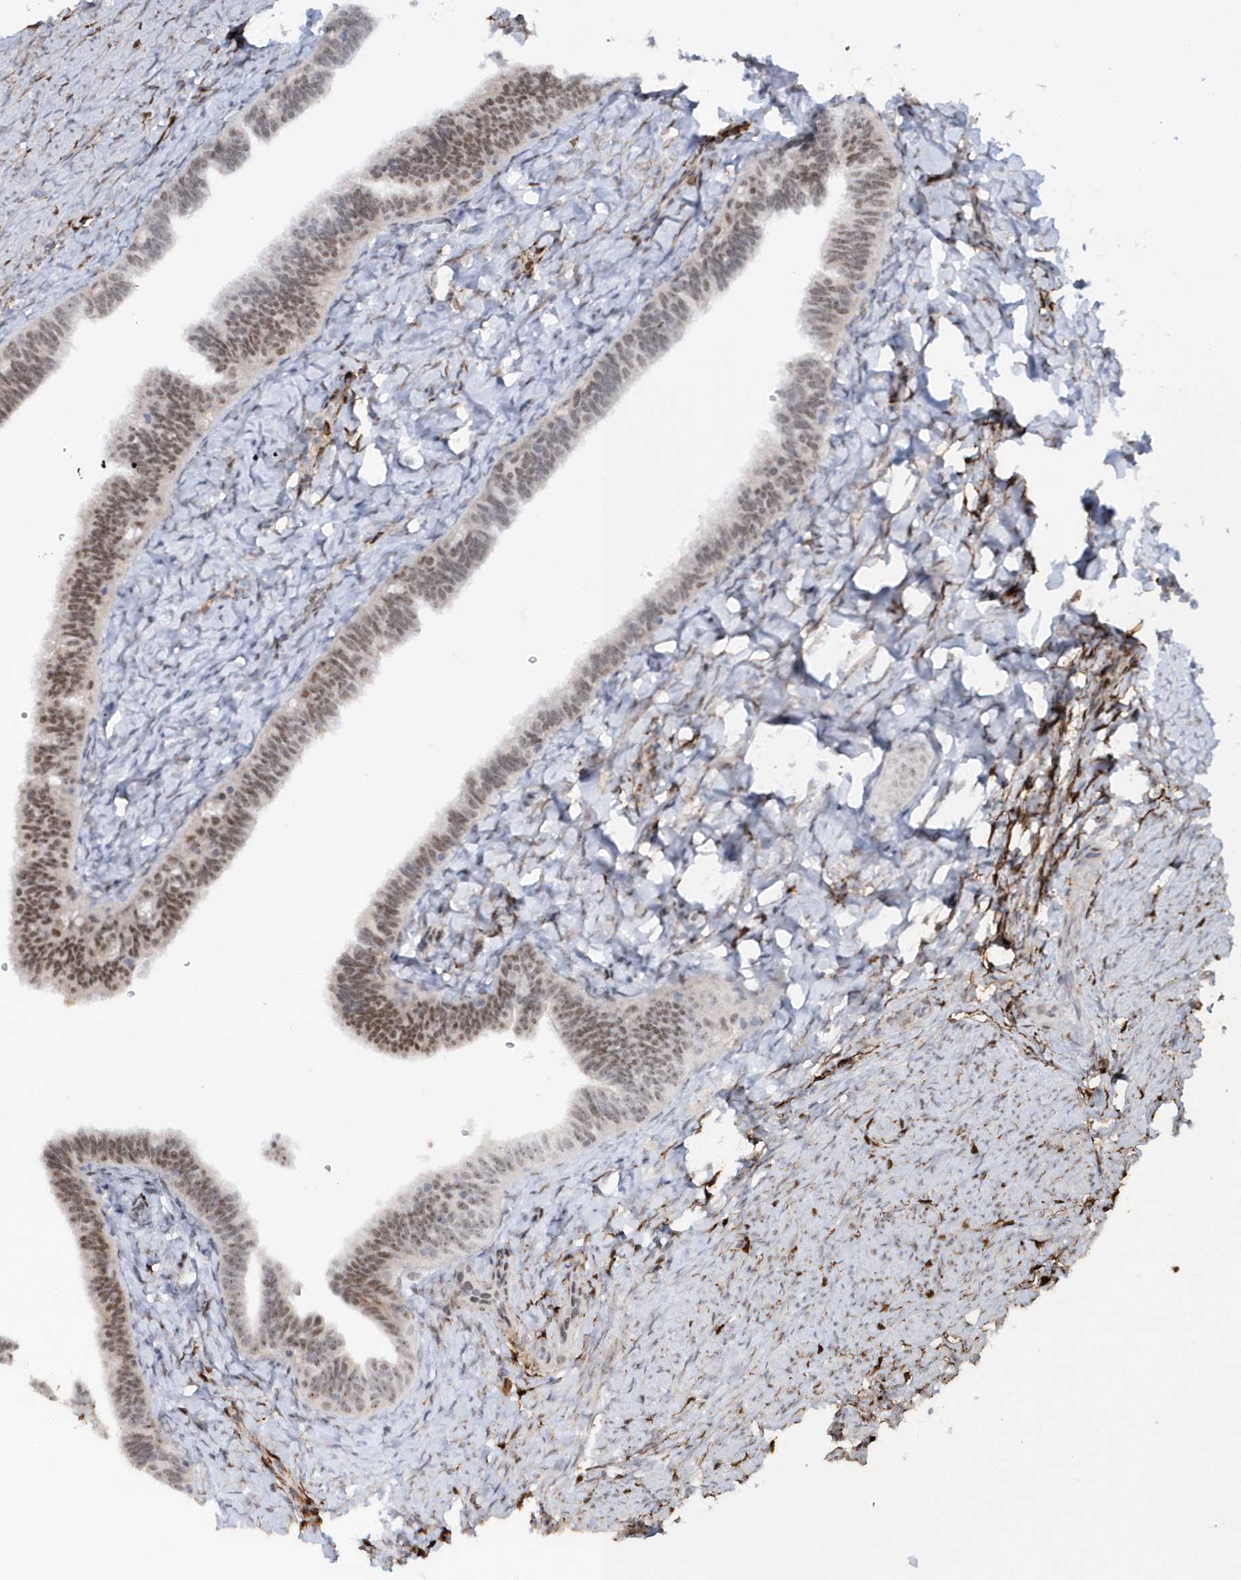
{"staining": {"intensity": "weak", "quantity": "25%-75%", "location": "nuclear"}, "tissue": "fallopian tube", "cell_type": "Glandular cells", "image_type": "normal", "snomed": [{"axis": "morphology", "description": "Normal tissue, NOS"}, {"axis": "topography", "description": "Fallopian tube"}], "caption": "Brown immunohistochemical staining in benign human fallopian tube displays weak nuclear expression in approximately 25%-75% of glandular cells.", "gene": "ASCL4", "patient": {"sex": "female", "age": 39}}